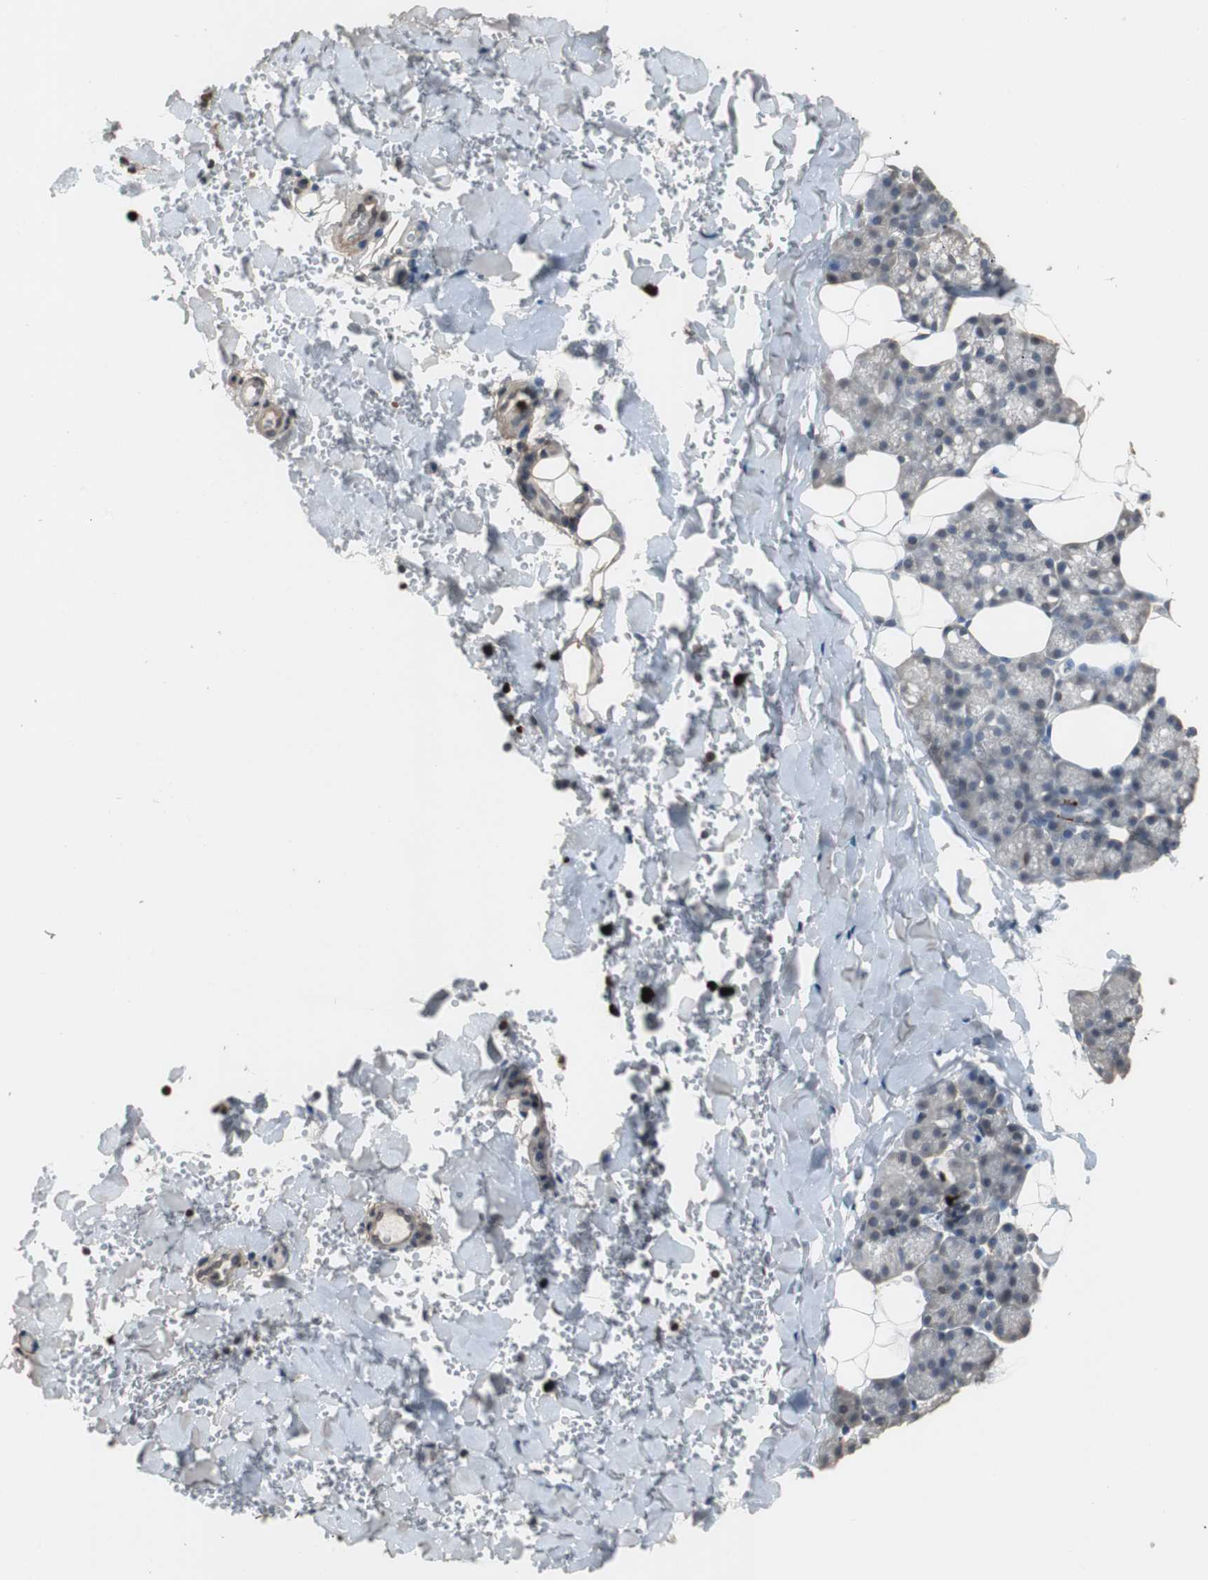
{"staining": {"intensity": "negative", "quantity": "none", "location": "none"}, "tissue": "salivary gland", "cell_type": "Glandular cells", "image_type": "normal", "snomed": [{"axis": "morphology", "description": "Normal tissue, NOS"}, {"axis": "topography", "description": "Lymph node"}, {"axis": "topography", "description": "Salivary gland"}], "caption": "A photomicrograph of human salivary gland is negative for staining in glandular cells.", "gene": "TOP2A", "patient": {"sex": "male", "age": 8}}